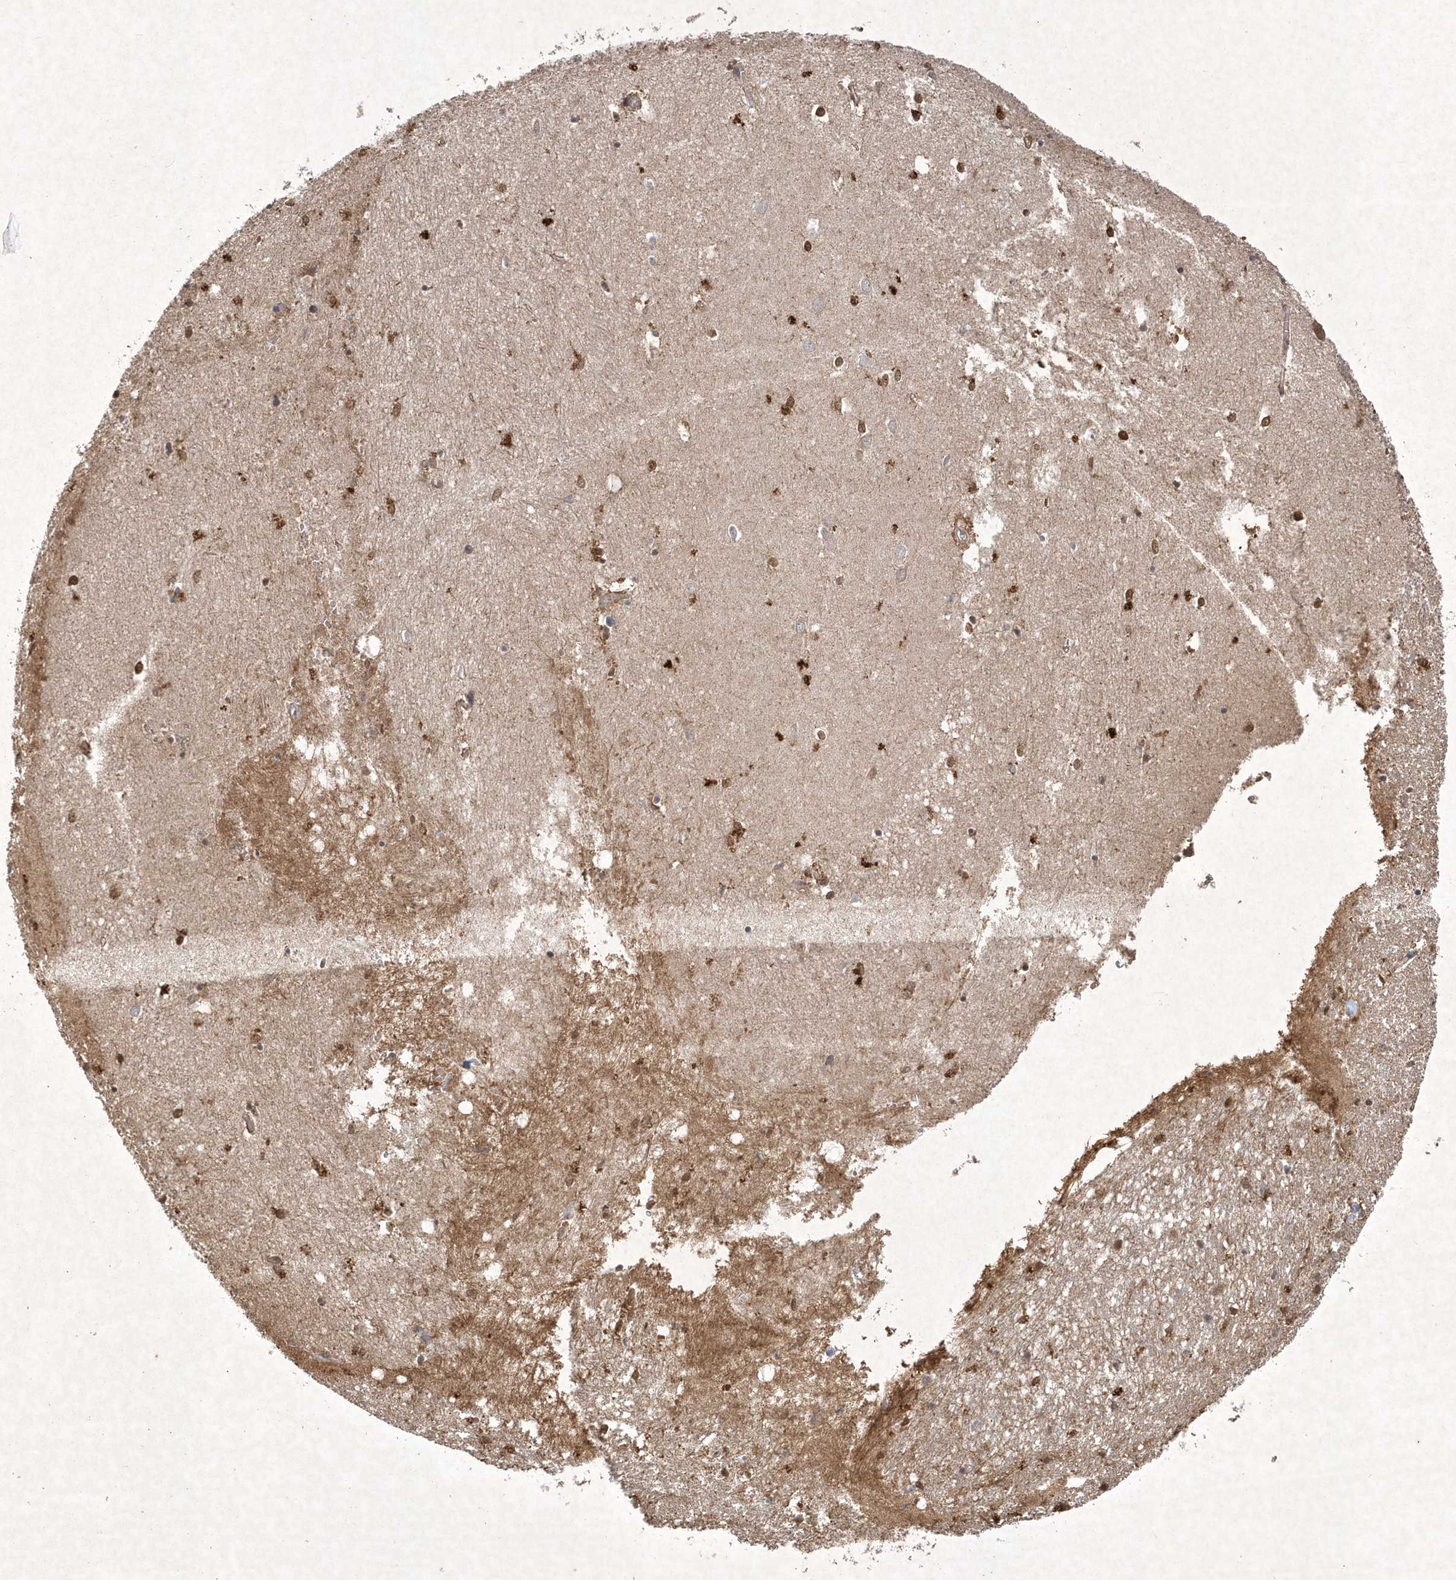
{"staining": {"intensity": "strong", "quantity": "25%-75%", "location": "cytoplasmic/membranous,nuclear"}, "tissue": "hippocampus", "cell_type": "Glial cells", "image_type": "normal", "snomed": [{"axis": "morphology", "description": "Normal tissue, NOS"}, {"axis": "topography", "description": "Hippocampus"}], "caption": "Hippocampus stained with immunohistochemistry demonstrates strong cytoplasmic/membranous,nuclear positivity in about 25%-75% of glial cells. Using DAB (3,3'-diaminobenzidine) (brown) and hematoxylin (blue) stains, captured at high magnification using brightfield microscopy.", "gene": "AKR7A2", "patient": {"sex": "female", "age": 64}}